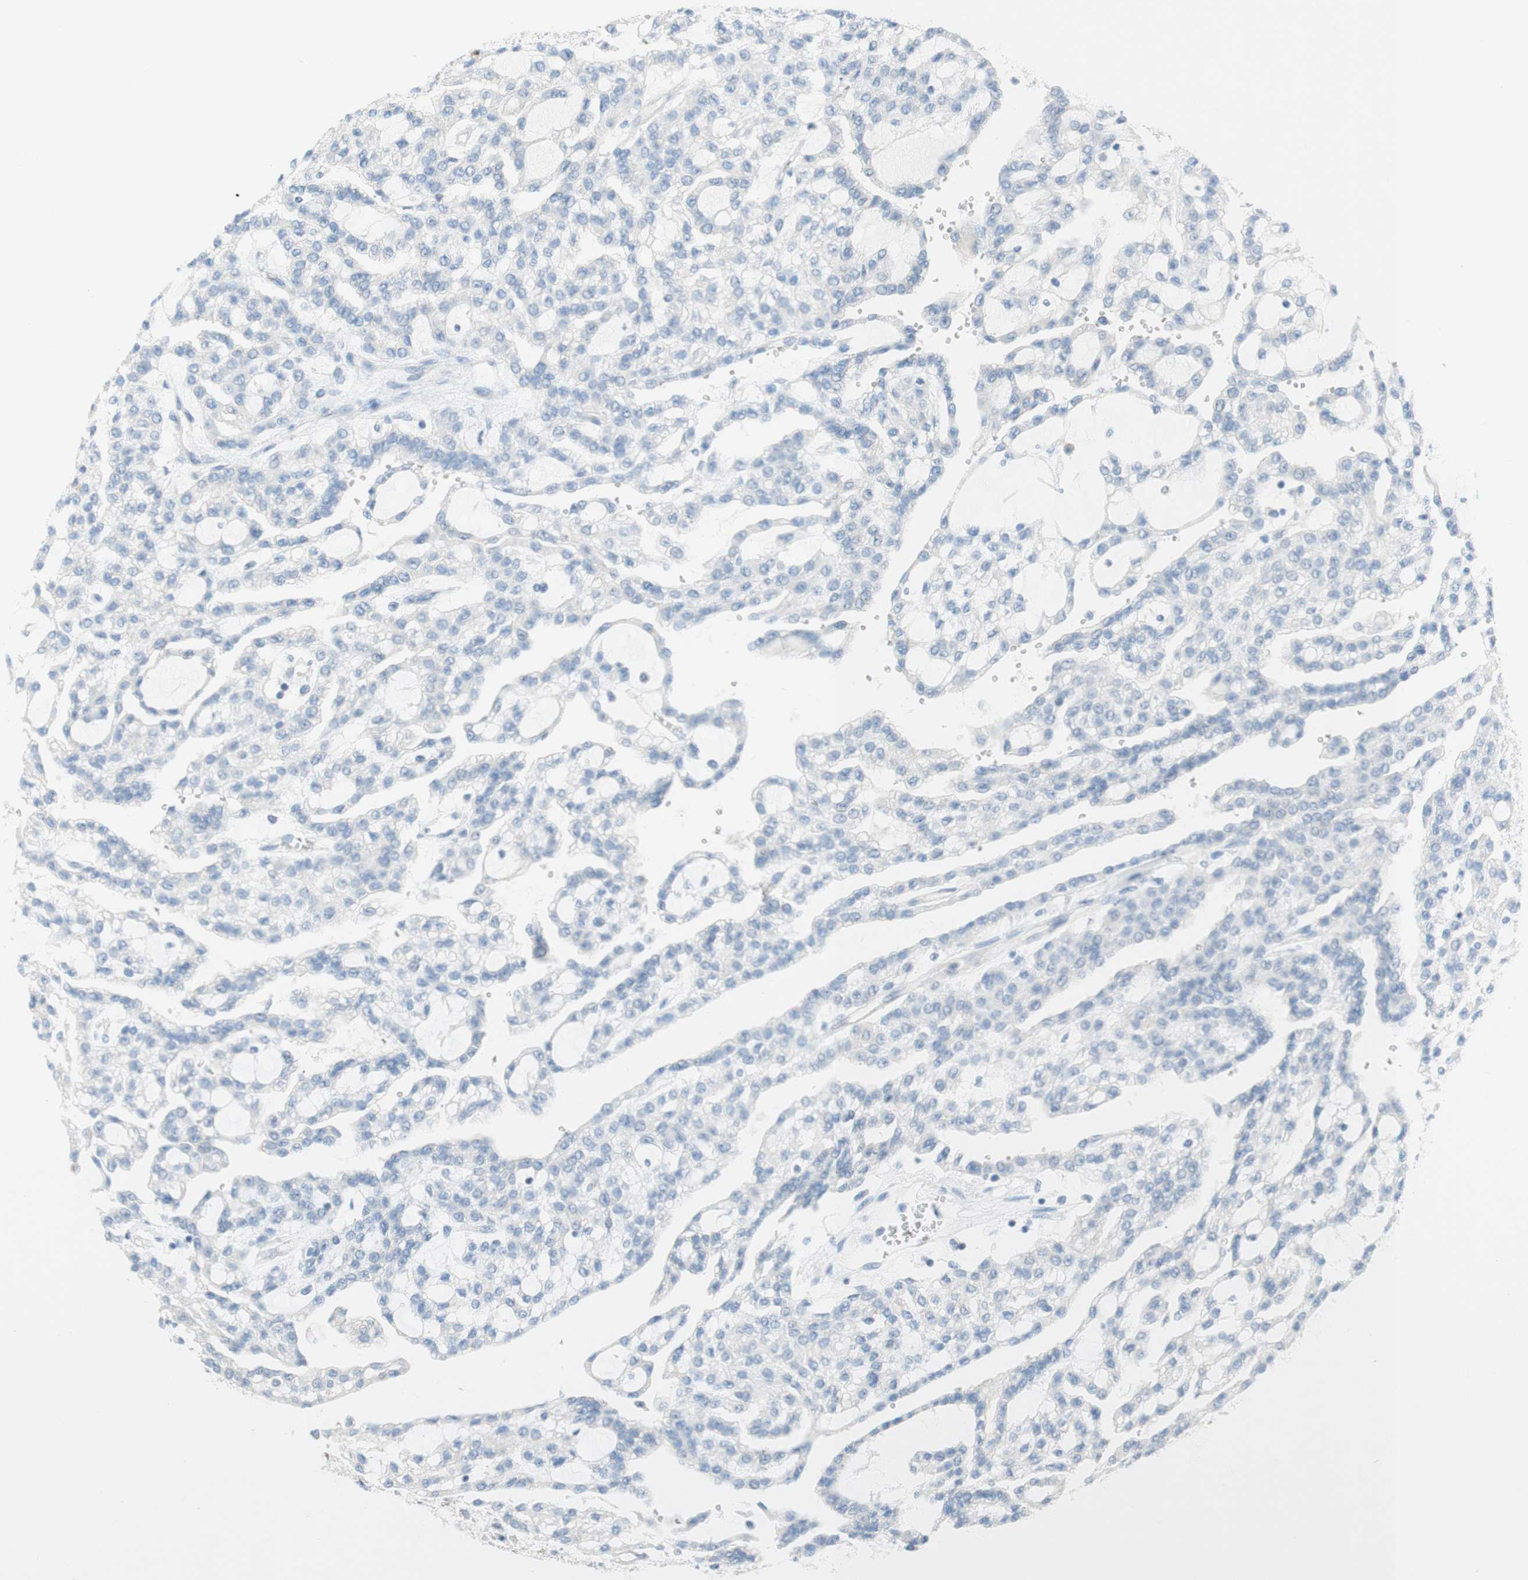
{"staining": {"intensity": "negative", "quantity": "none", "location": "none"}, "tissue": "renal cancer", "cell_type": "Tumor cells", "image_type": "cancer", "snomed": [{"axis": "morphology", "description": "Adenocarcinoma, NOS"}, {"axis": "topography", "description": "Kidney"}], "caption": "Adenocarcinoma (renal) stained for a protein using immunohistochemistry (IHC) displays no staining tumor cells.", "gene": "POU2AF1", "patient": {"sex": "male", "age": 63}}